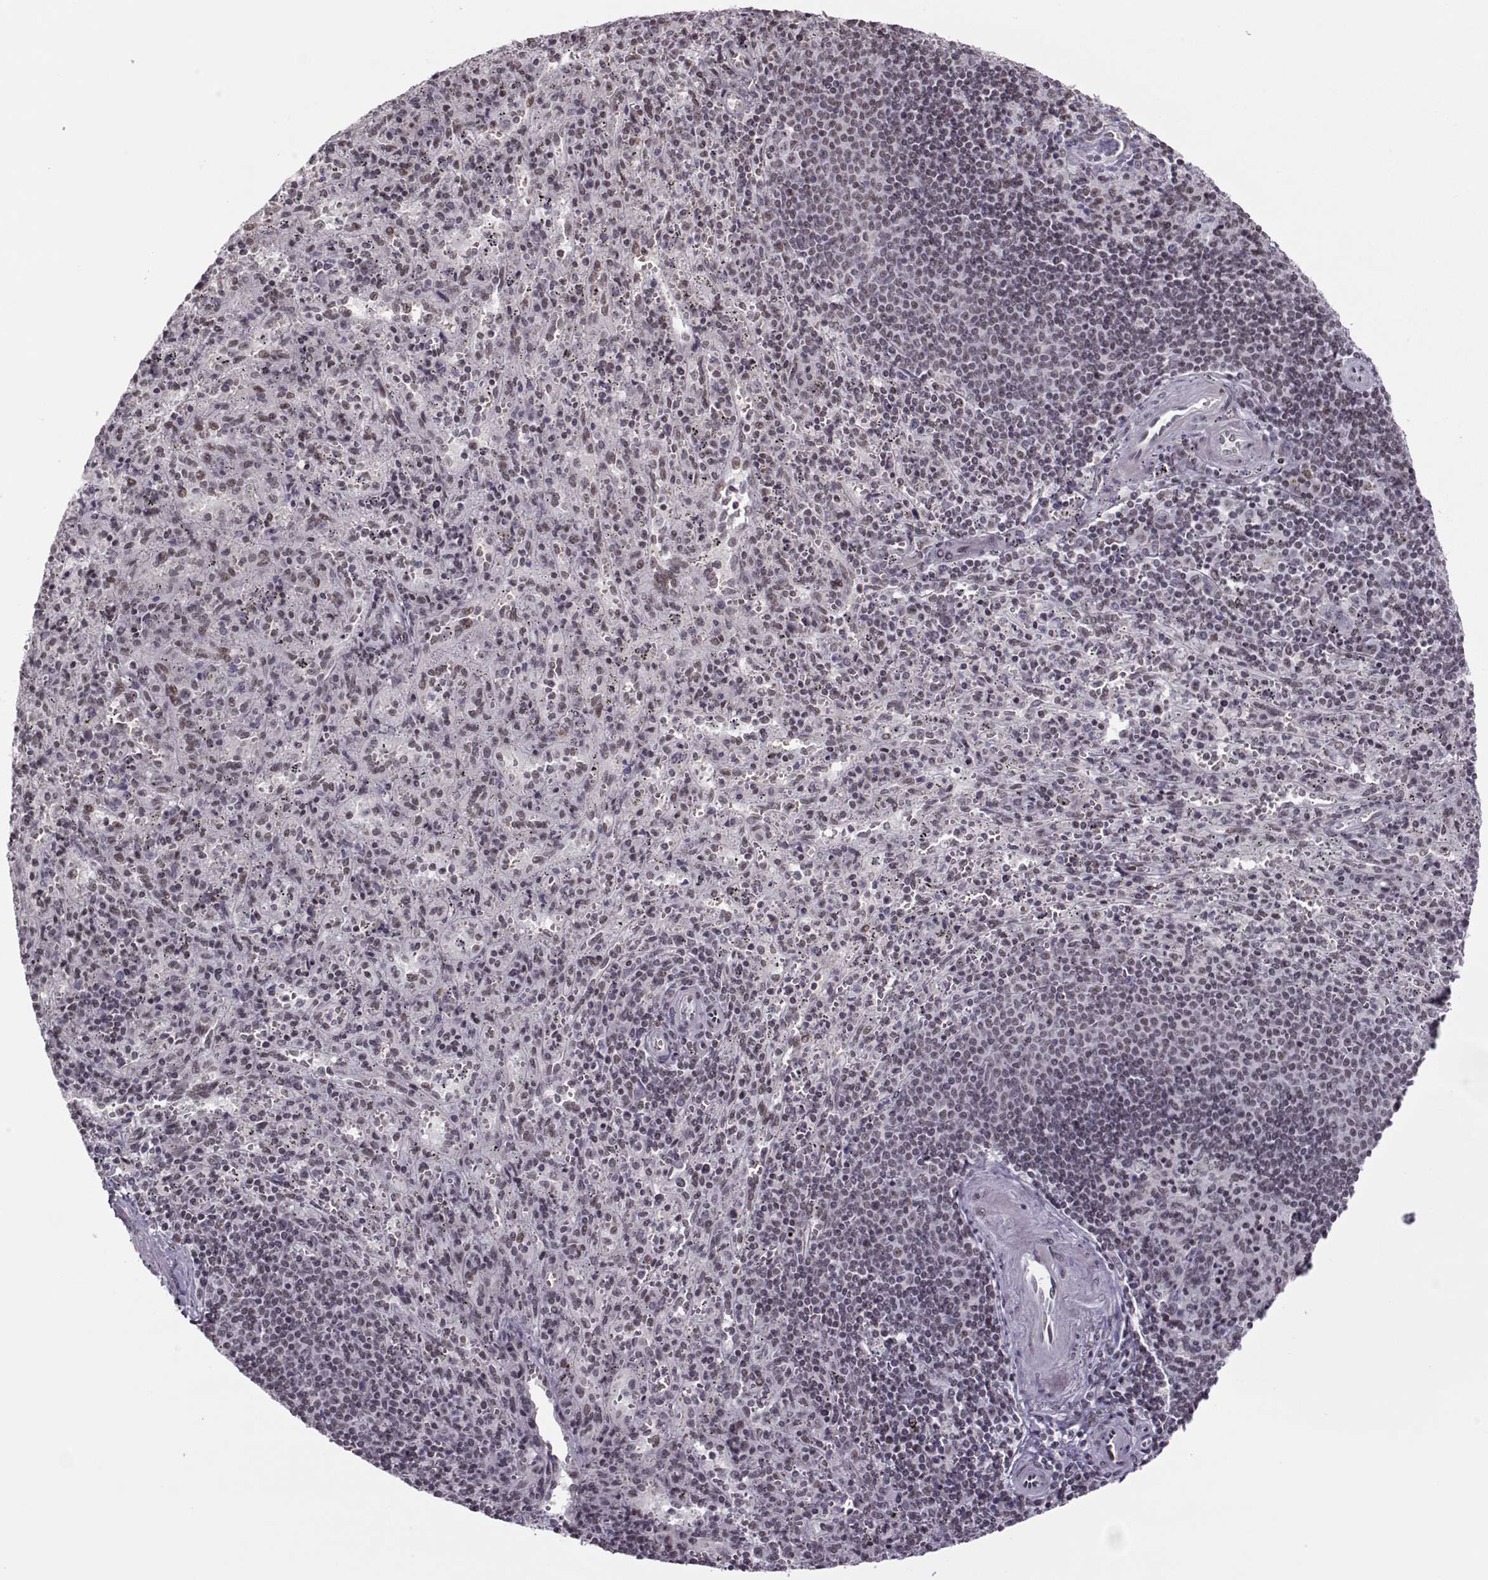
{"staining": {"intensity": "negative", "quantity": "none", "location": "none"}, "tissue": "spleen", "cell_type": "Cells in red pulp", "image_type": "normal", "snomed": [{"axis": "morphology", "description": "Normal tissue, NOS"}, {"axis": "topography", "description": "Spleen"}], "caption": "A micrograph of human spleen is negative for staining in cells in red pulp. Nuclei are stained in blue.", "gene": "LIN28A", "patient": {"sex": "male", "age": 57}}